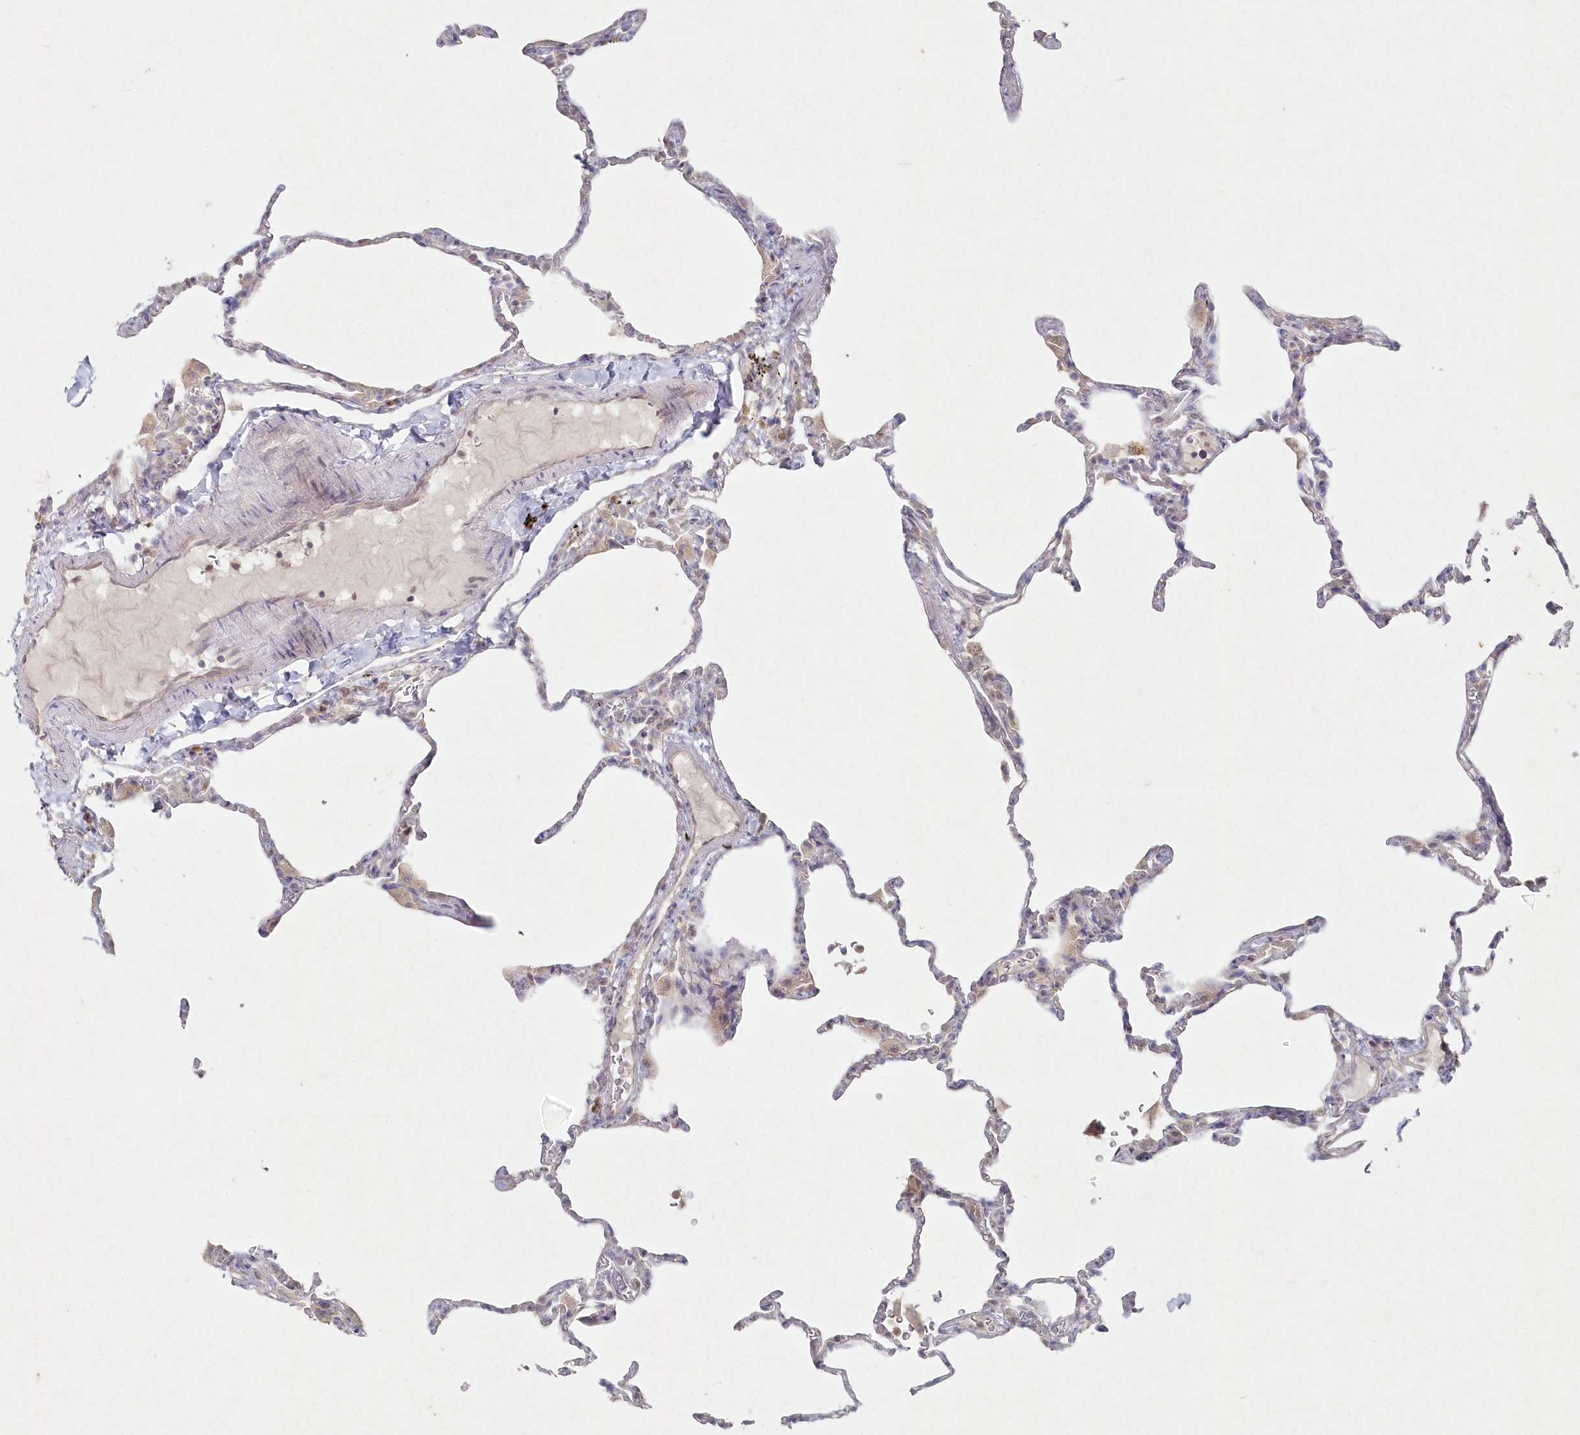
{"staining": {"intensity": "negative", "quantity": "none", "location": "none"}, "tissue": "lung", "cell_type": "Alveolar cells", "image_type": "normal", "snomed": [{"axis": "morphology", "description": "Normal tissue, NOS"}, {"axis": "topography", "description": "Lung"}], "caption": "This is an immunohistochemistry (IHC) photomicrograph of benign human lung. There is no staining in alveolar cells.", "gene": "TGFBRAP1", "patient": {"sex": "male", "age": 20}}